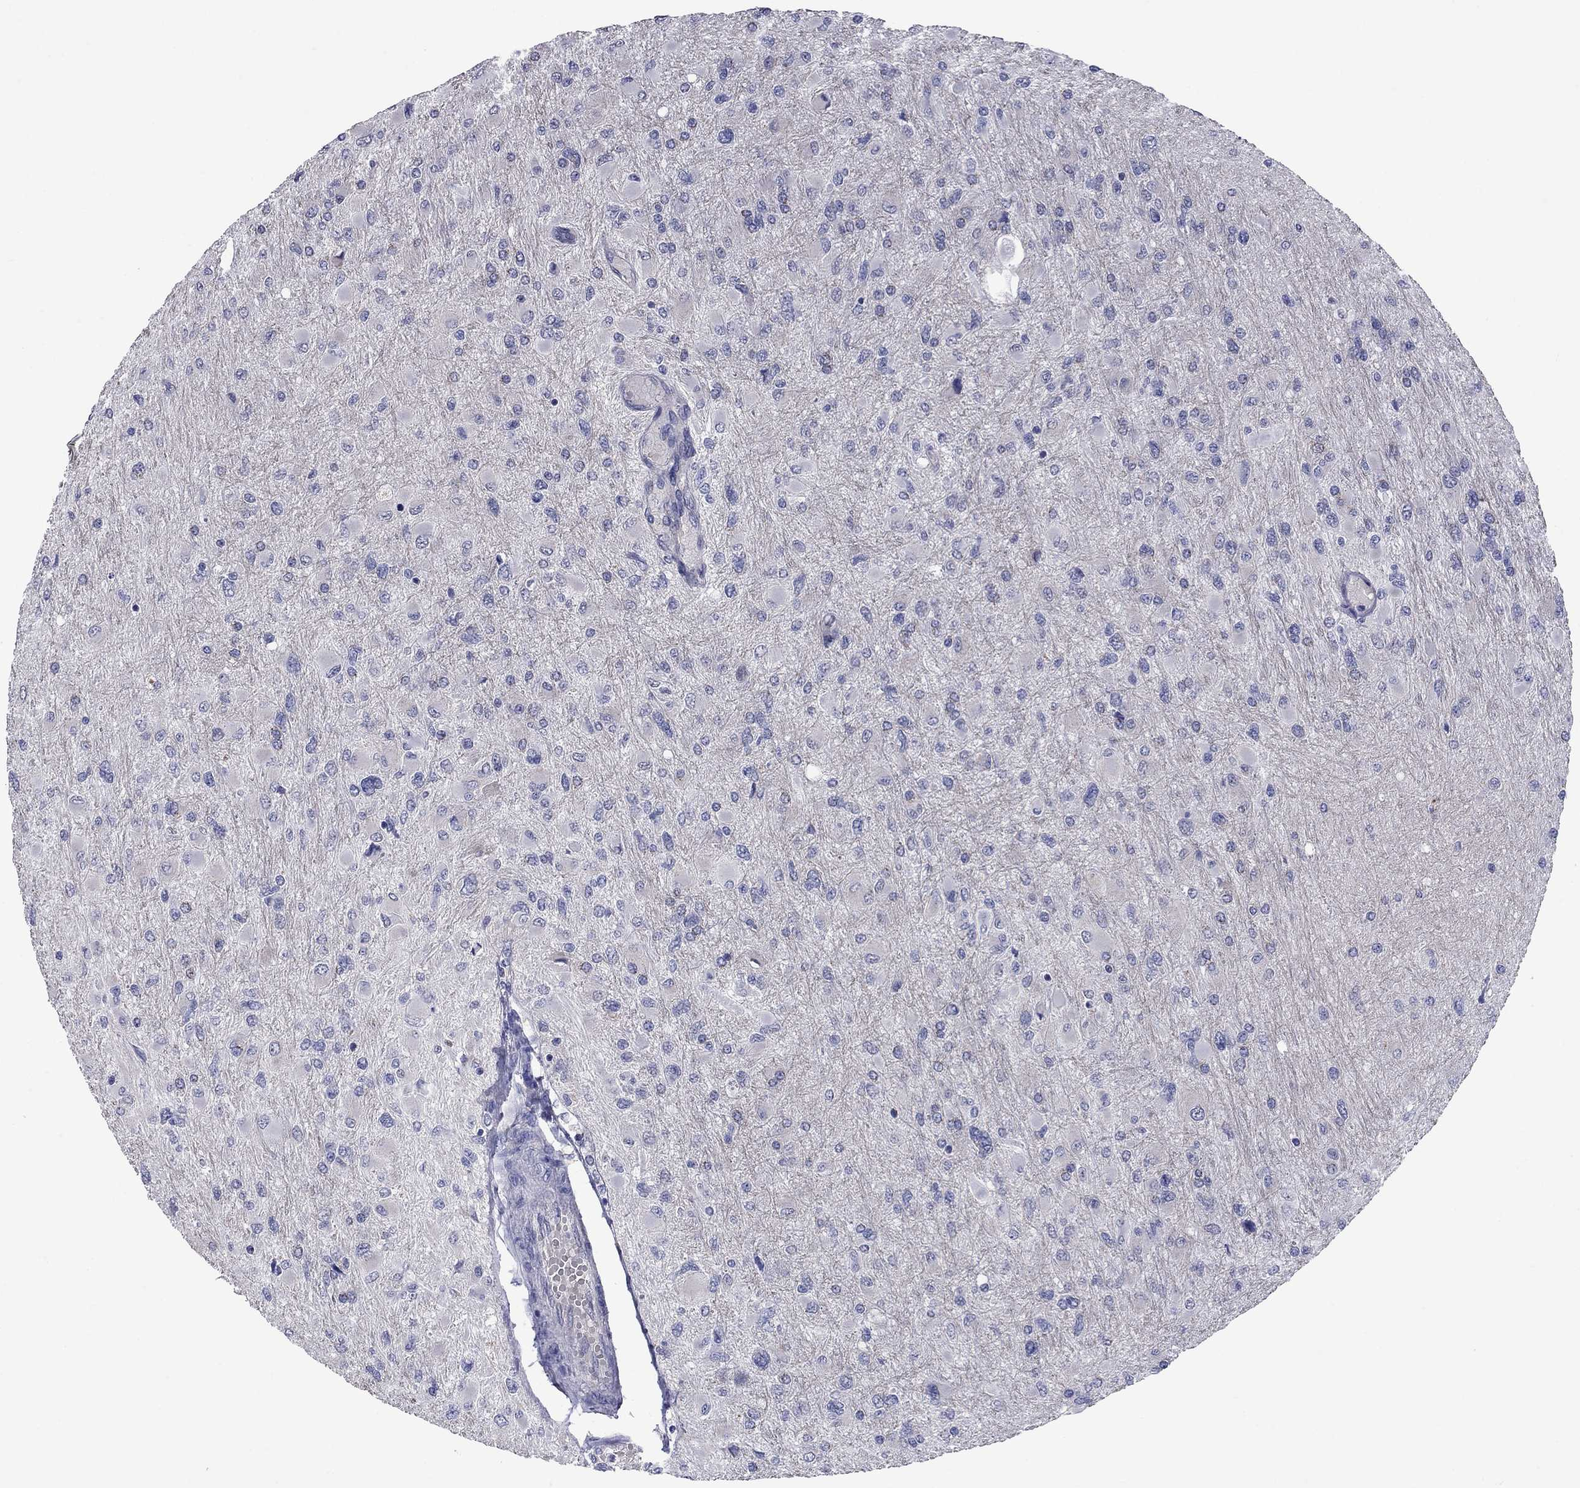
{"staining": {"intensity": "negative", "quantity": "none", "location": "none"}, "tissue": "glioma", "cell_type": "Tumor cells", "image_type": "cancer", "snomed": [{"axis": "morphology", "description": "Glioma, malignant, High grade"}, {"axis": "topography", "description": "Cerebral cortex"}], "caption": "High power microscopy photomicrograph of an IHC photomicrograph of malignant glioma (high-grade), revealing no significant positivity in tumor cells.", "gene": "HTR4", "patient": {"sex": "female", "age": 36}}